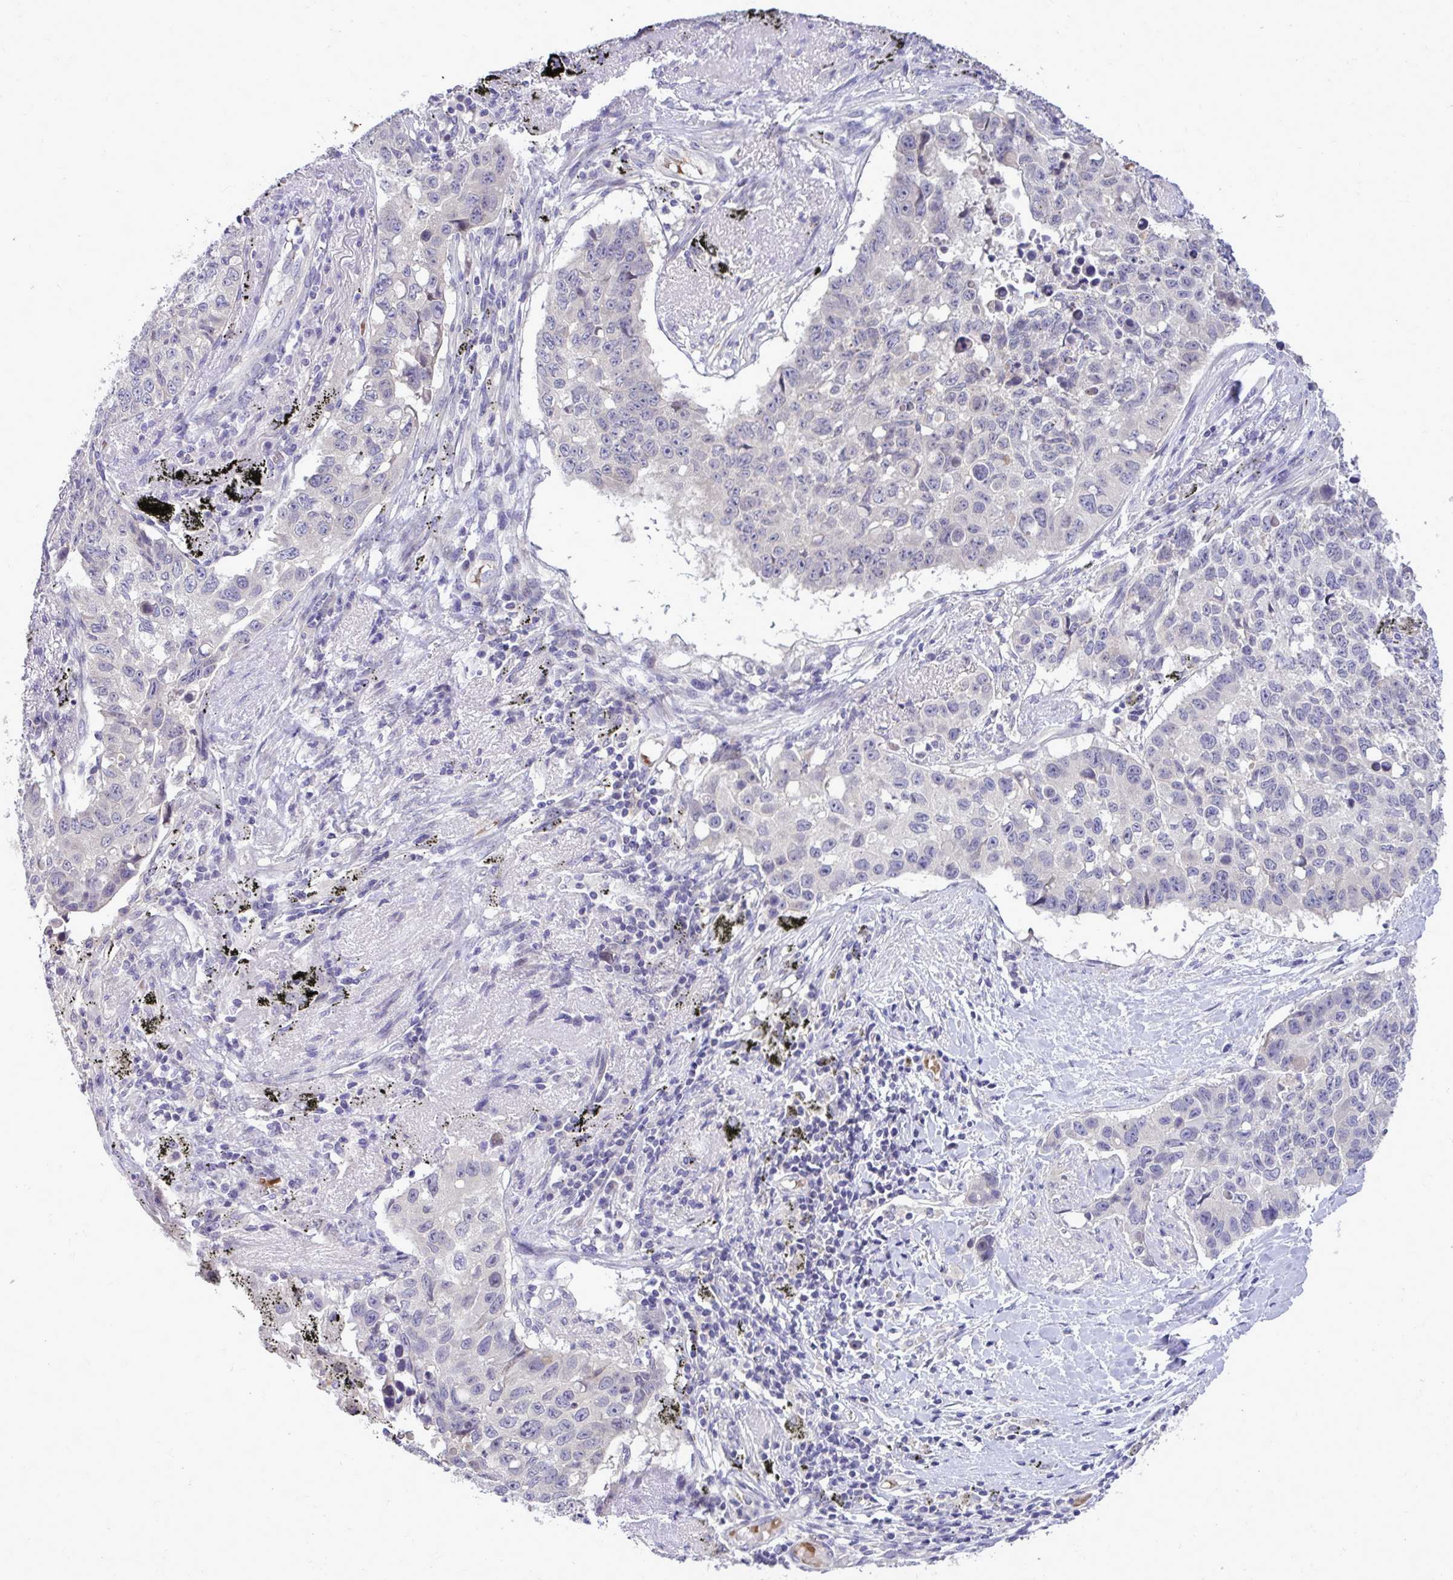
{"staining": {"intensity": "negative", "quantity": "none", "location": "none"}, "tissue": "lung cancer", "cell_type": "Tumor cells", "image_type": "cancer", "snomed": [{"axis": "morphology", "description": "Squamous cell carcinoma, NOS"}, {"axis": "topography", "description": "Lung"}], "caption": "Tumor cells show no significant positivity in squamous cell carcinoma (lung). (Brightfield microscopy of DAB IHC at high magnification).", "gene": "DPY19L1", "patient": {"sex": "male", "age": 60}}